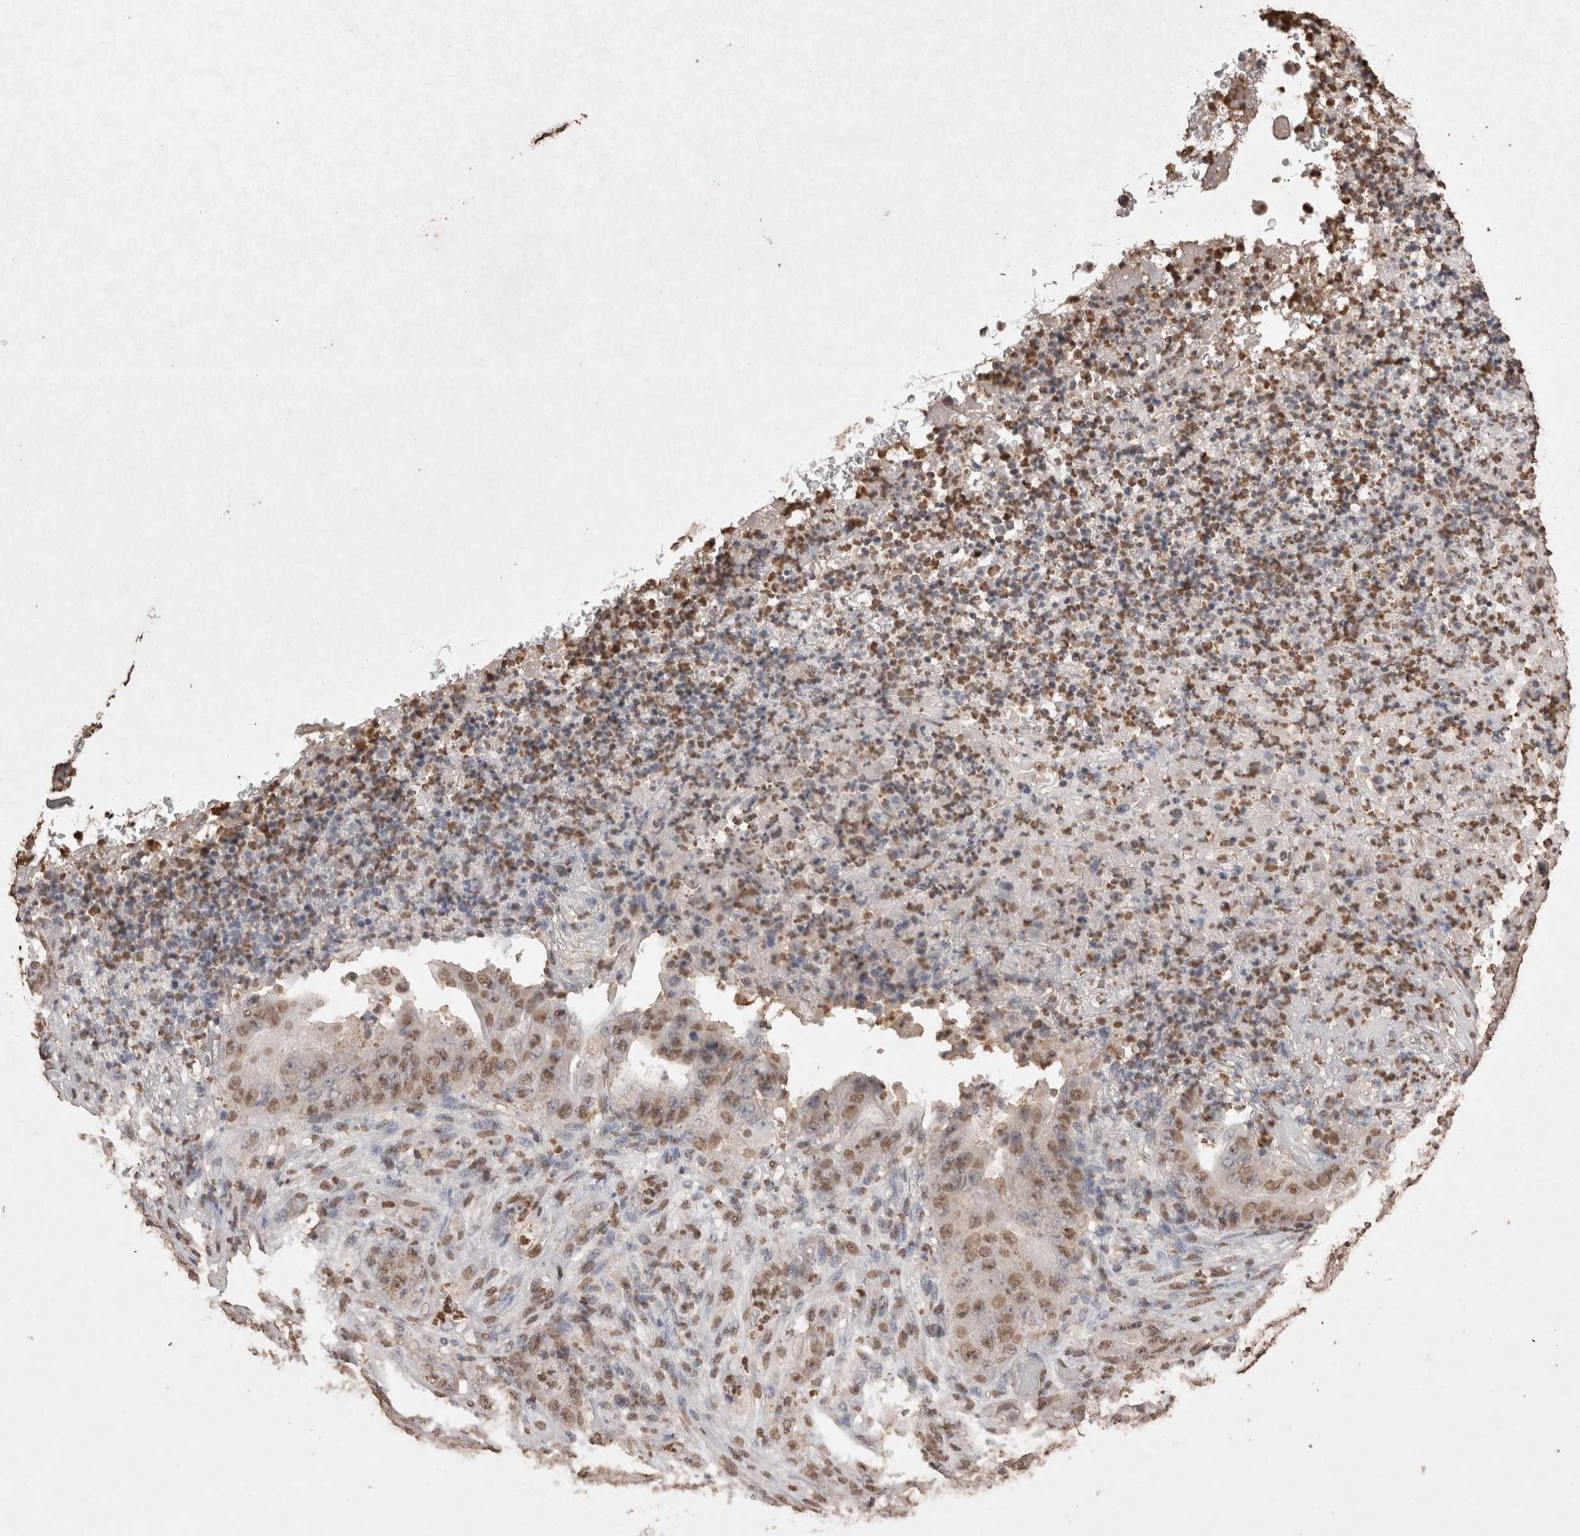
{"staining": {"intensity": "moderate", "quantity": ">75%", "location": "nuclear"}, "tissue": "stomach cancer", "cell_type": "Tumor cells", "image_type": "cancer", "snomed": [{"axis": "morphology", "description": "Adenocarcinoma, NOS"}, {"axis": "topography", "description": "Stomach"}], "caption": "Protein staining exhibits moderate nuclear expression in approximately >75% of tumor cells in stomach cancer. The staining is performed using DAB (3,3'-diaminobenzidine) brown chromogen to label protein expression. The nuclei are counter-stained blue using hematoxylin.", "gene": "POU5F1", "patient": {"sex": "female", "age": 73}}